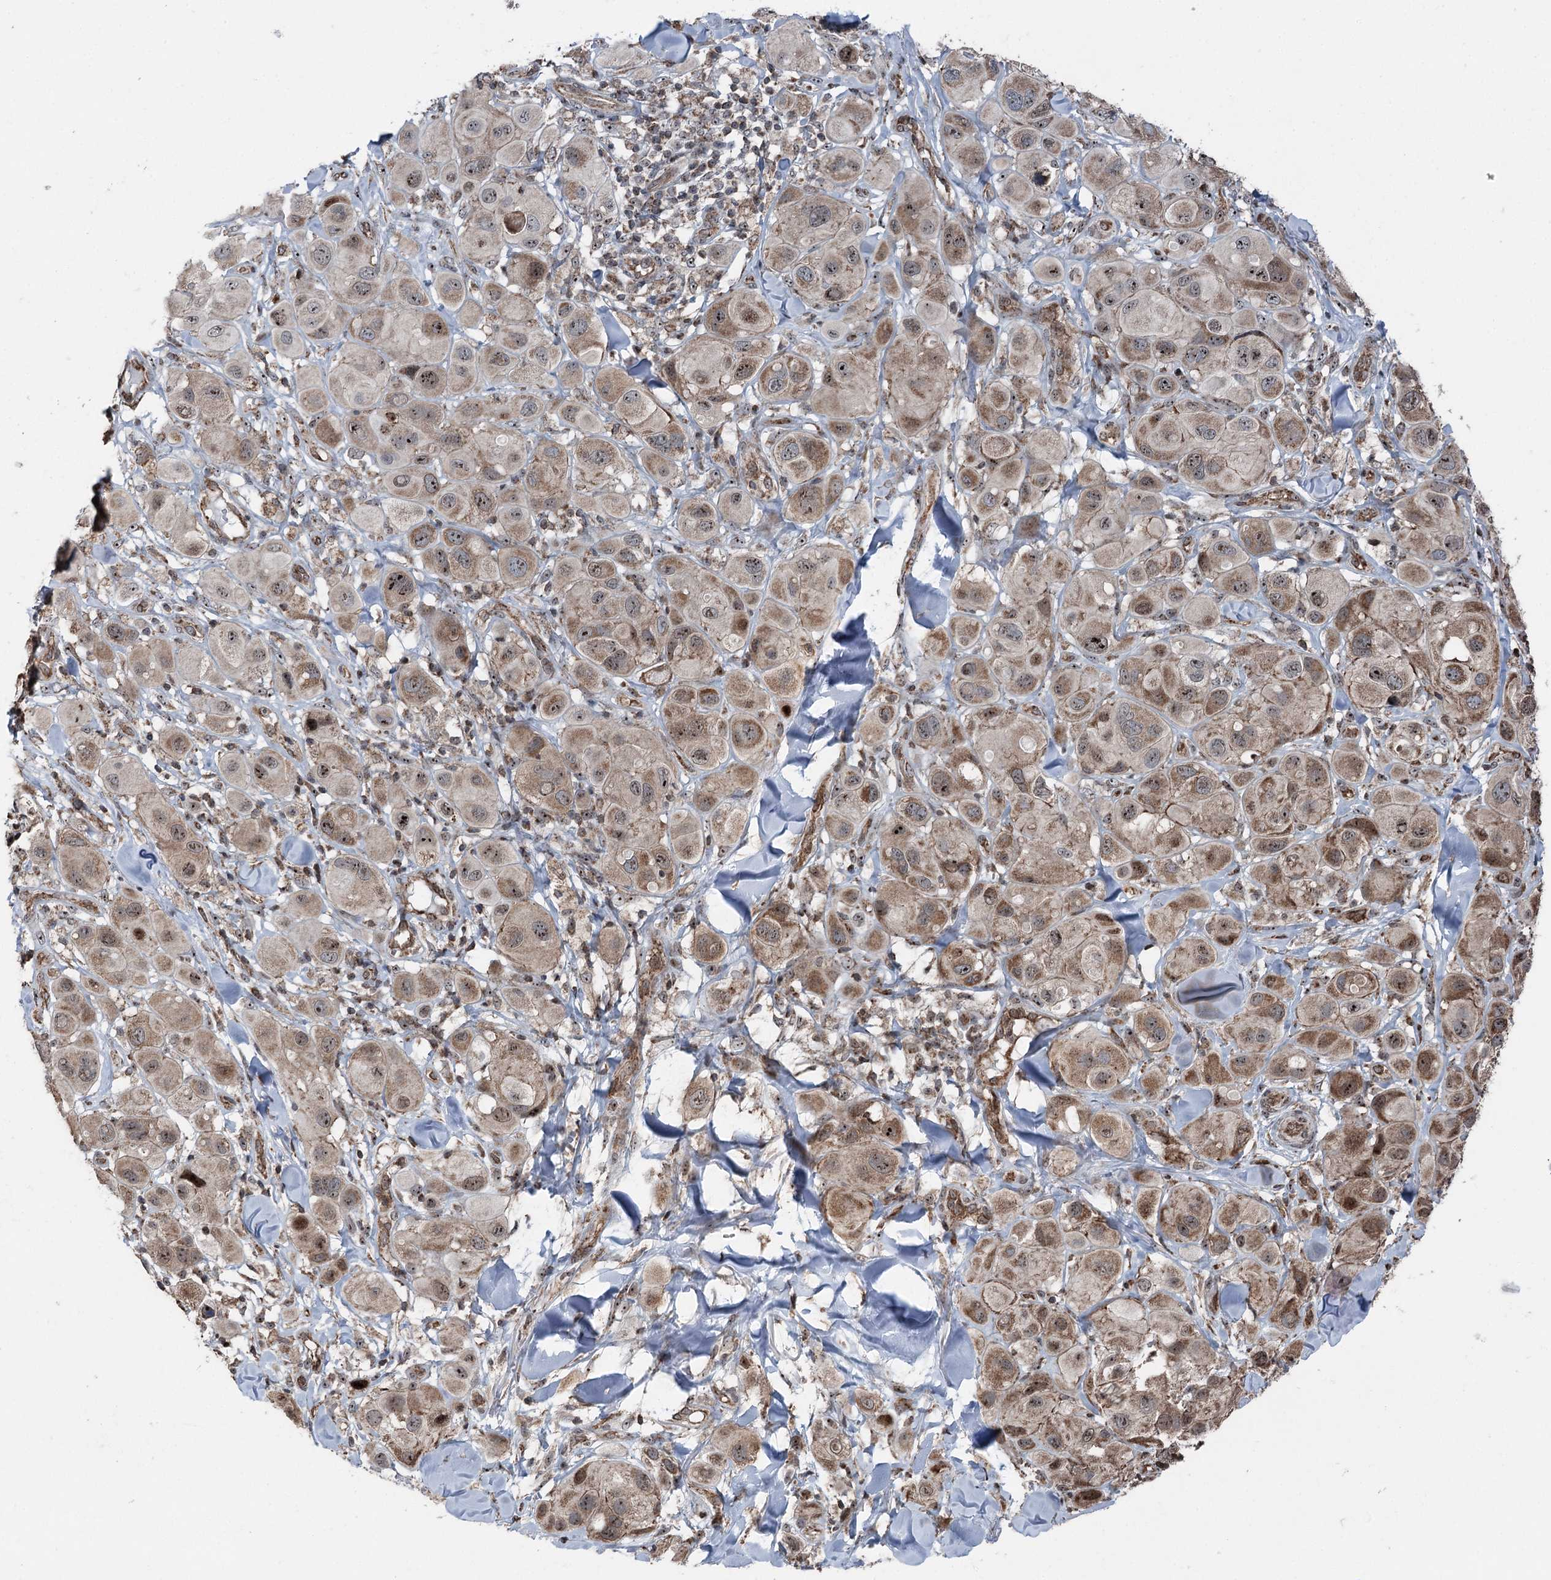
{"staining": {"intensity": "moderate", "quantity": ">75%", "location": "cytoplasmic/membranous,nuclear"}, "tissue": "melanoma", "cell_type": "Tumor cells", "image_type": "cancer", "snomed": [{"axis": "morphology", "description": "Malignant melanoma, Metastatic site"}, {"axis": "topography", "description": "Skin"}], "caption": "About >75% of tumor cells in human malignant melanoma (metastatic site) exhibit moderate cytoplasmic/membranous and nuclear protein expression as visualized by brown immunohistochemical staining.", "gene": "STEEP1", "patient": {"sex": "male", "age": 41}}